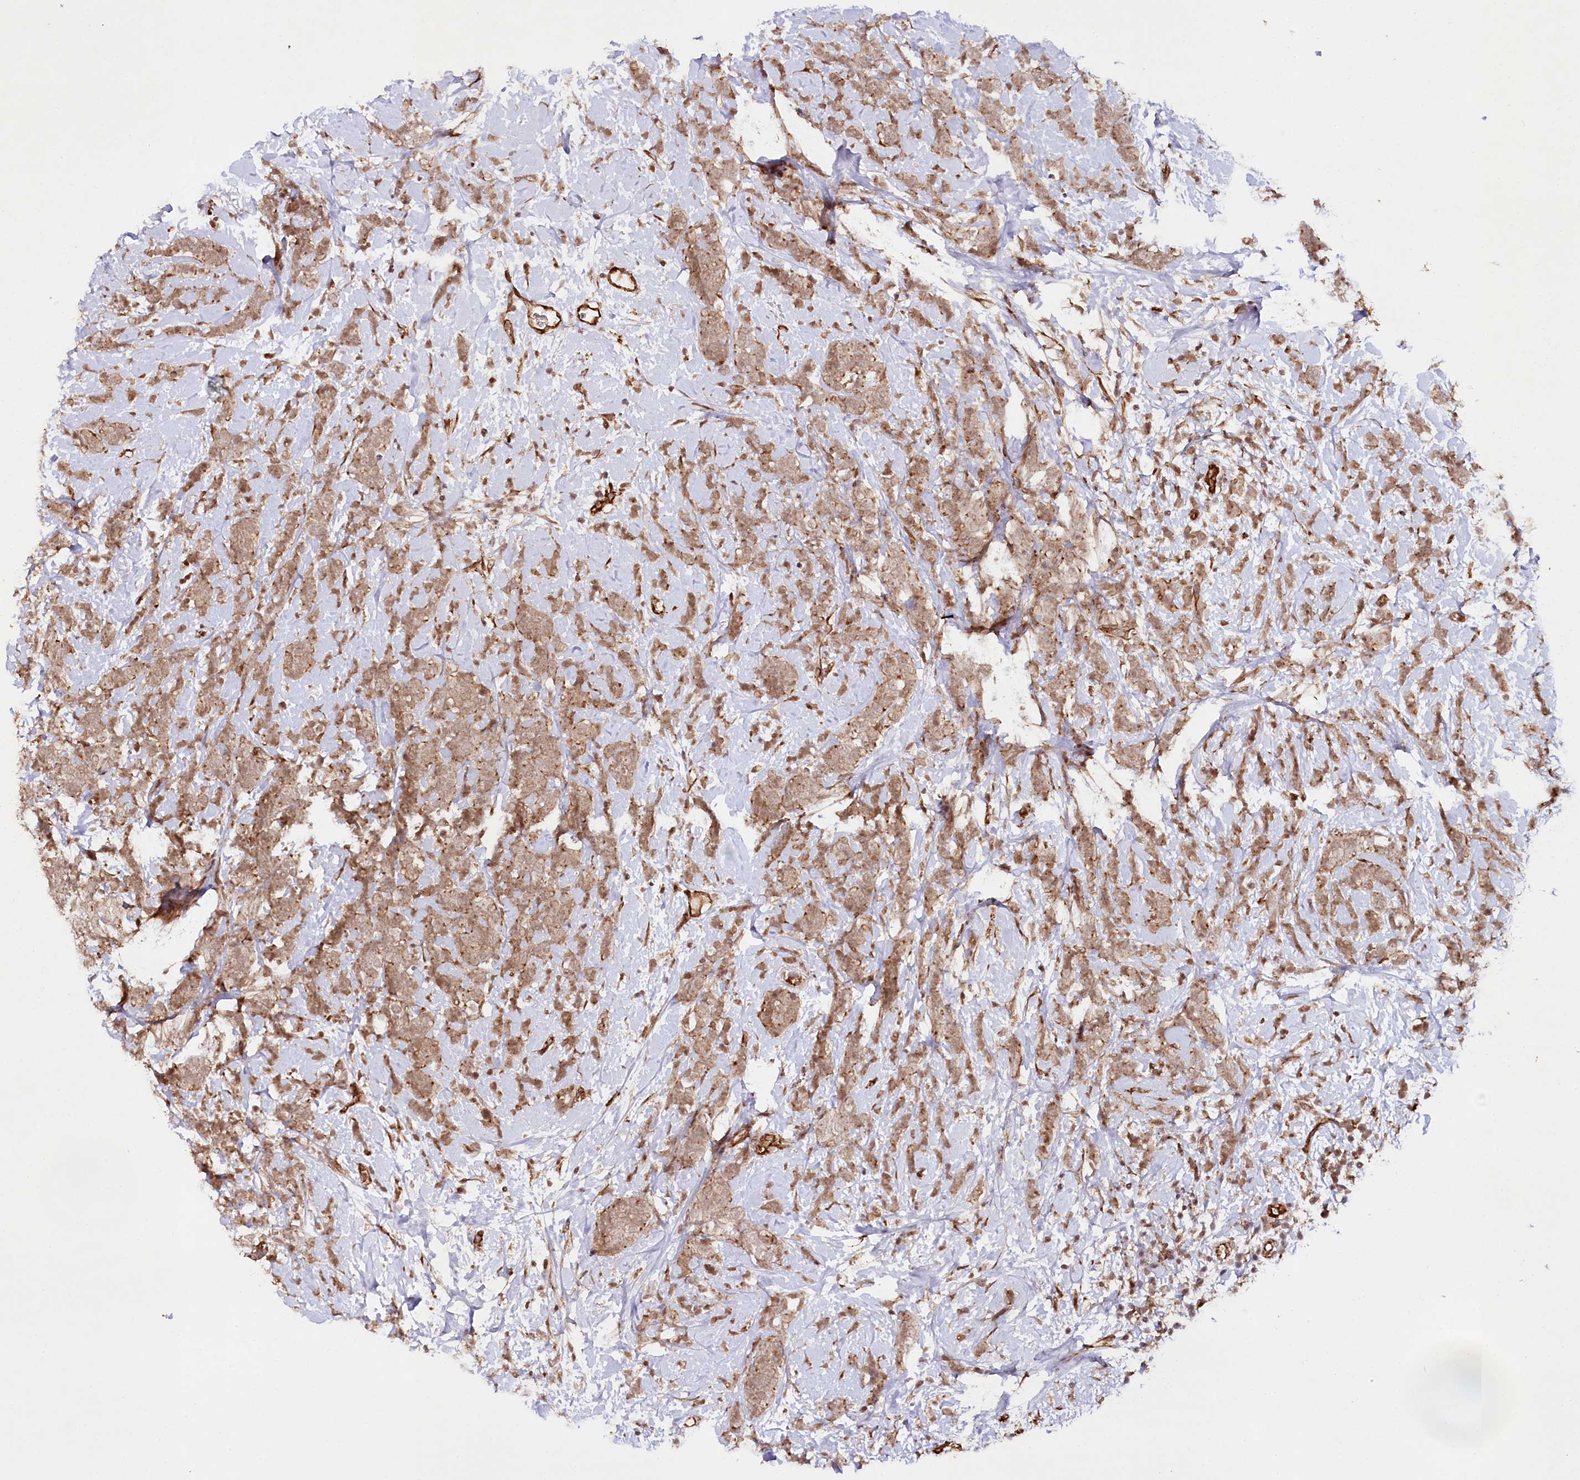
{"staining": {"intensity": "weak", "quantity": ">75%", "location": "cytoplasmic/membranous"}, "tissue": "breast cancer", "cell_type": "Tumor cells", "image_type": "cancer", "snomed": [{"axis": "morphology", "description": "Lobular carcinoma"}, {"axis": "topography", "description": "Breast"}], "caption": "Breast cancer stained for a protein exhibits weak cytoplasmic/membranous positivity in tumor cells.", "gene": "ALKBH8", "patient": {"sex": "female", "age": 58}}